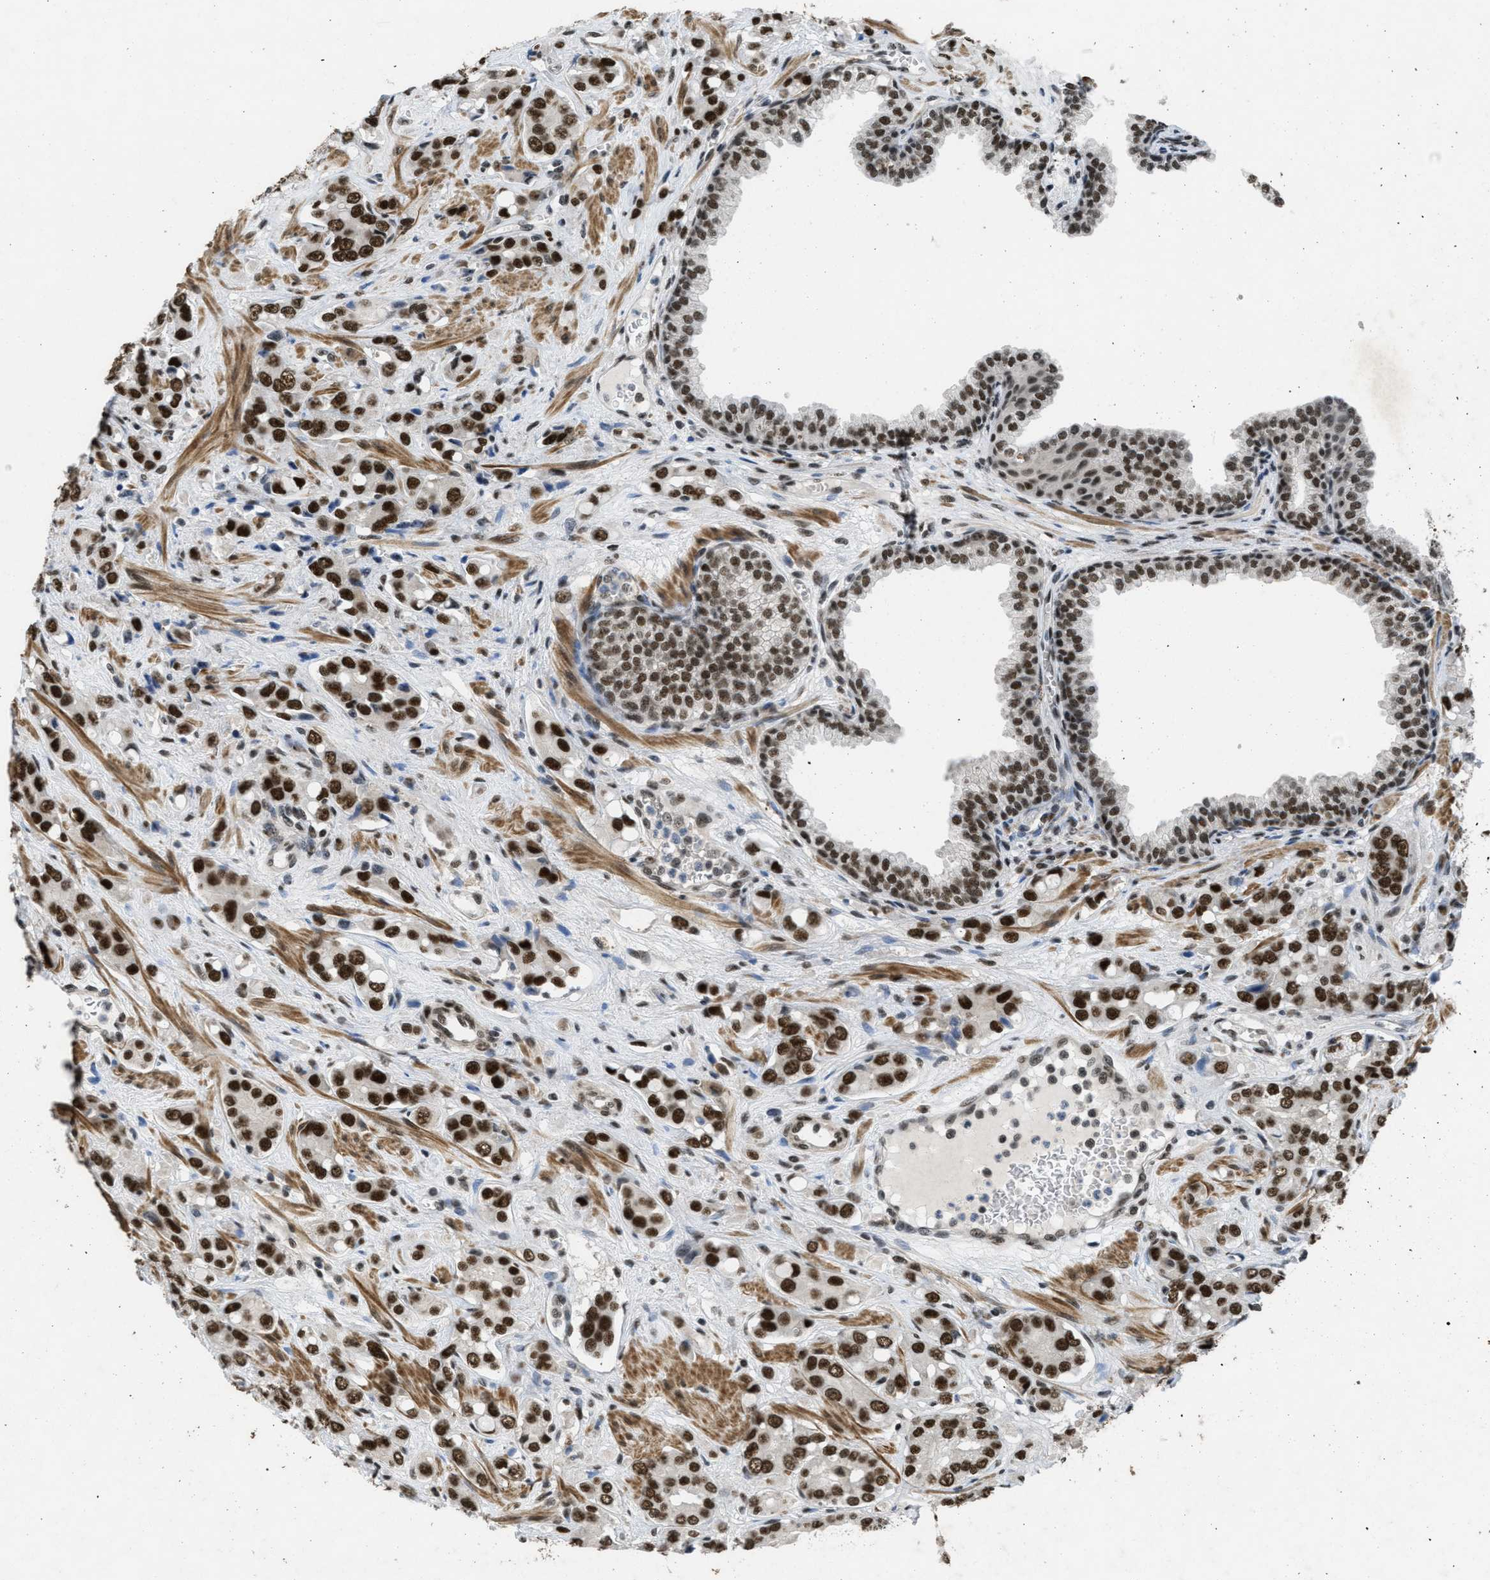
{"staining": {"intensity": "strong", "quantity": ">75%", "location": "nuclear"}, "tissue": "prostate cancer", "cell_type": "Tumor cells", "image_type": "cancer", "snomed": [{"axis": "morphology", "description": "Adenocarcinoma, High grade"}, {"axis": "topography", "description": "Prostate"}], "caption": "Immunohistochemical staining of human prostate cancer reveals strong nuclear protein positivity in about >75% of tumor cells.", "gene": "CDT1", "patient": {"sex": "male", "age": 52}}